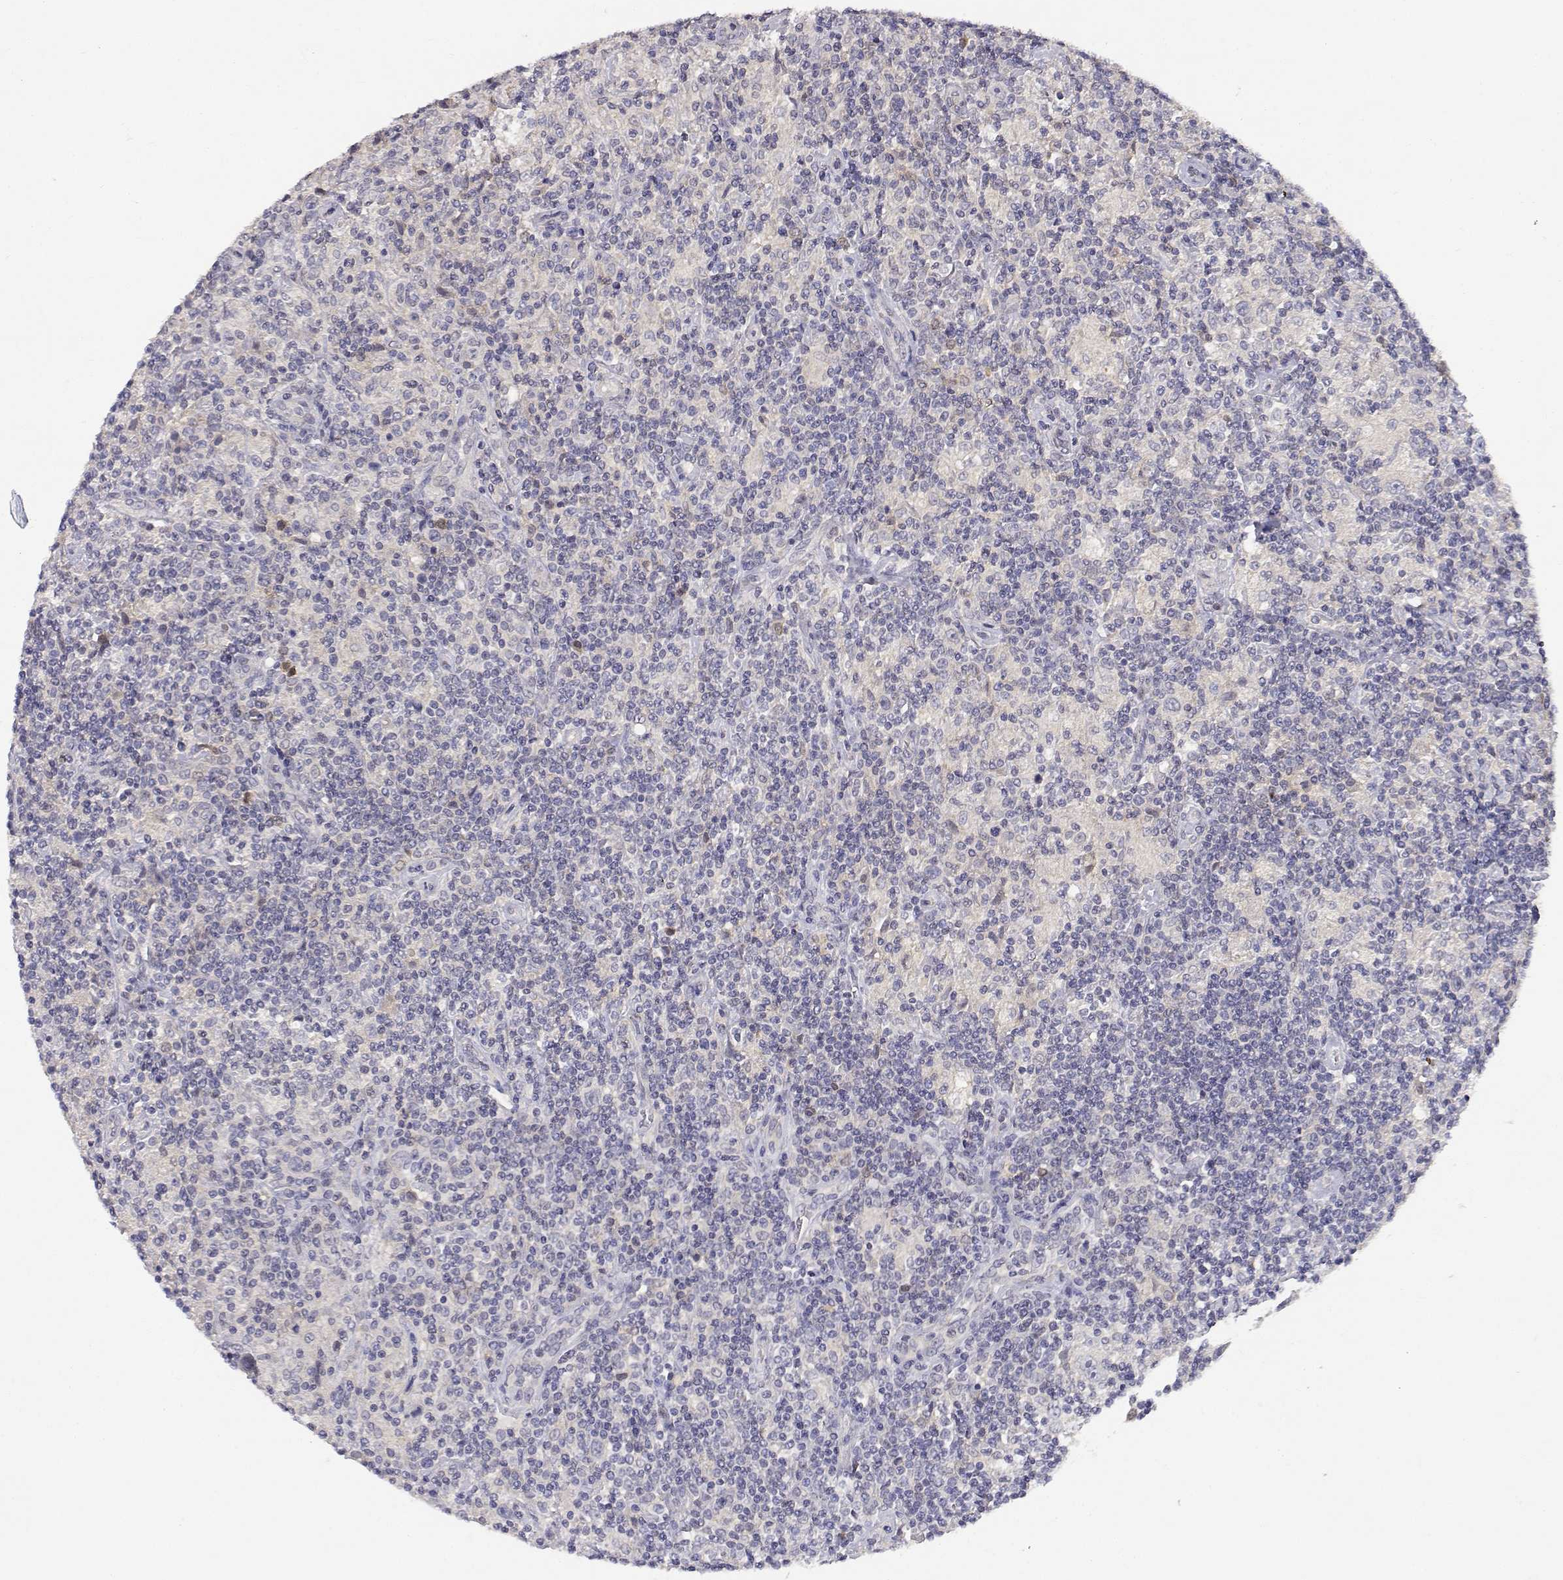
{"staining": {"intensity": "negative", "quantity": "none", "location": "none"}, "tissue": "lymphoma", "cell_type": "Tumor cells", "image_type": "cancer", "snomed": [{"axis": "morphology", "description": "Hodgkin's disease, NOS"}, {"axis": "topography", "description": "Lymph node"}], "caption": "Tumor cells are negative for protein expression in human lymphoma. (Stains: DAB (3,3'-diaminobenzidine) IHC with hematoxylin counter stain, Microscopy: brightfield microscopy at high magnification).", "gene": "ADA", "patient": {"sex": "male", "age": 70}}